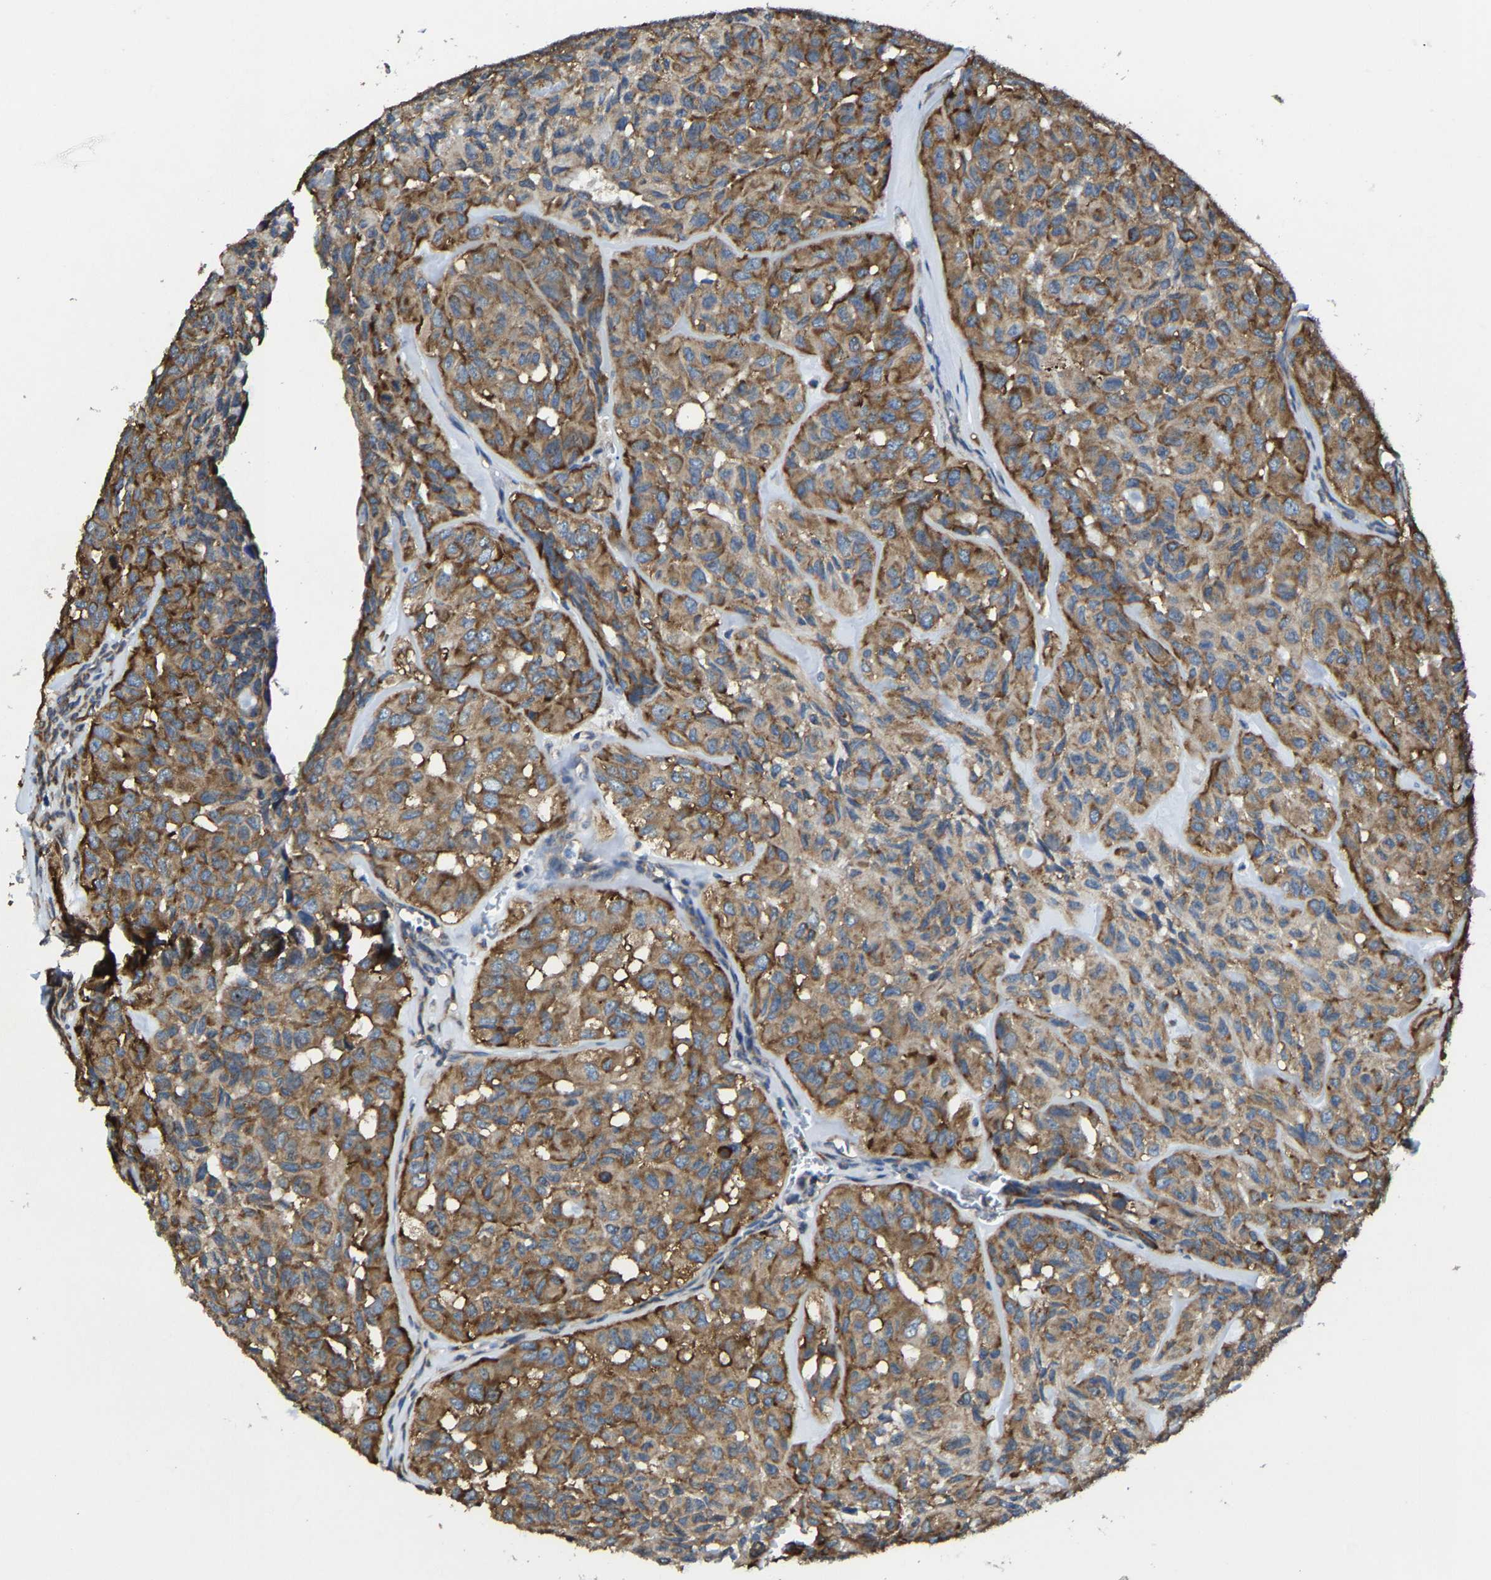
{"staining": {"intensity": "strong", "quantity": "25%-75%", "location": "cytoplasmic/membranous"}, "tissue": "head and neck cancer", "cell_type": "Tumor cells", "image_type": "cancer", "snomed": [{"axis": "morphology", "description": "Adenocarcinoma, NOS"}, {"axis": "topography", "description": "Salivary gland, NOS"}, {"axis": "topography", "description": "Head-Neck"}], "caption": "The immunohistochemical stain labels strong cytoplasmic/membranous expression in tumor cells of adenocarcinoma (head and neck) tissue.", "gene": "G3BP2", "patient": {"sex": "female", "age": 76}}